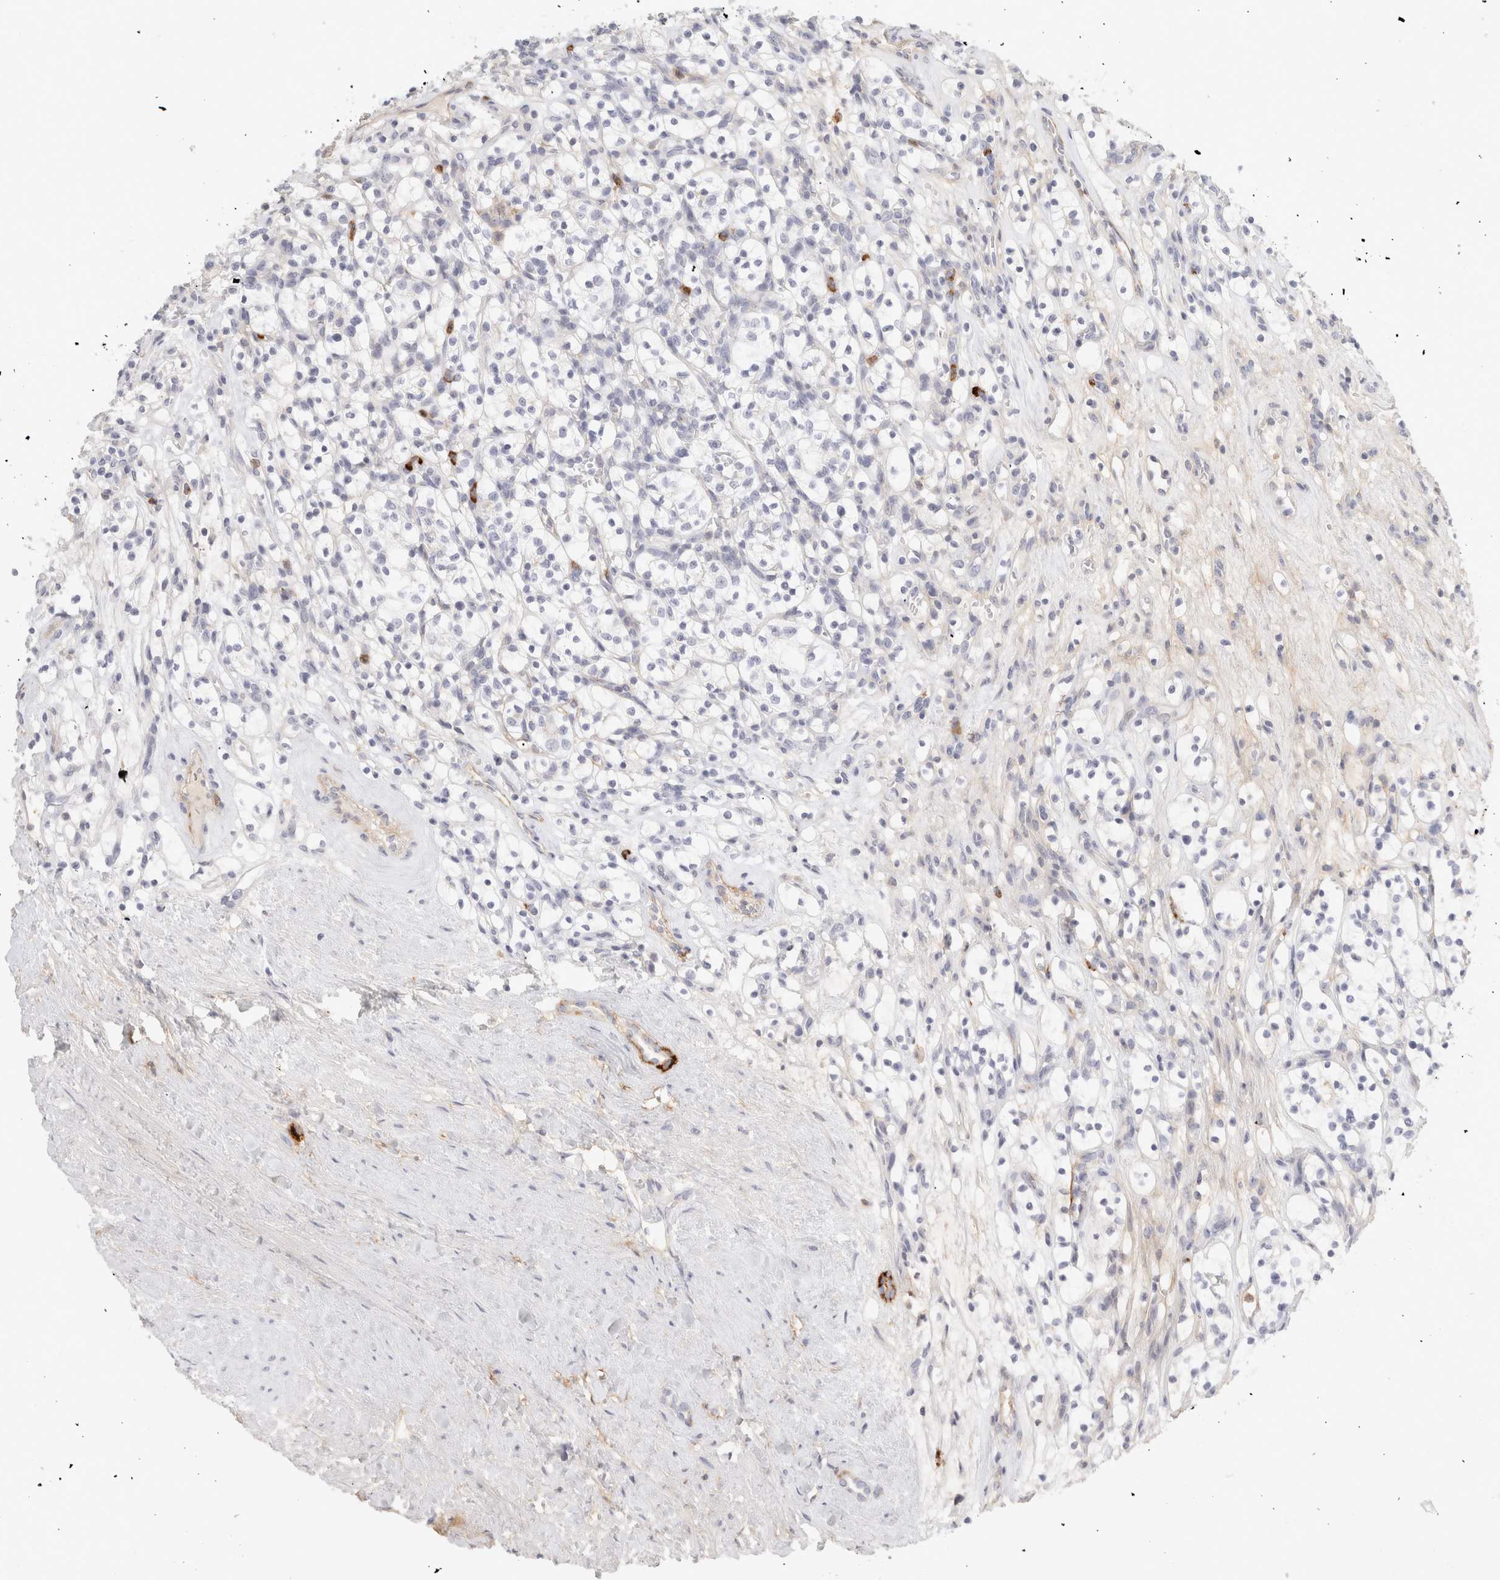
{"staining": {"intensity": "negative", "quantity": "none", "location": "none"}, "tissue": "renal cancer", "cell_type": "Tumor cells", "image_type": "cancer", "snomed": [{"axis": "morphology", "description": "Adenocarcinoma, NOS"}, {"axis": "topography", "description": "Kidney"}], "caption": "A photomicrograph of adenocarcinoma (renal) stained for a protein demonstrates no brown staining in tumor cells.", "gene": "FGL2", "patient": {"sex": "female", "age": 57}}